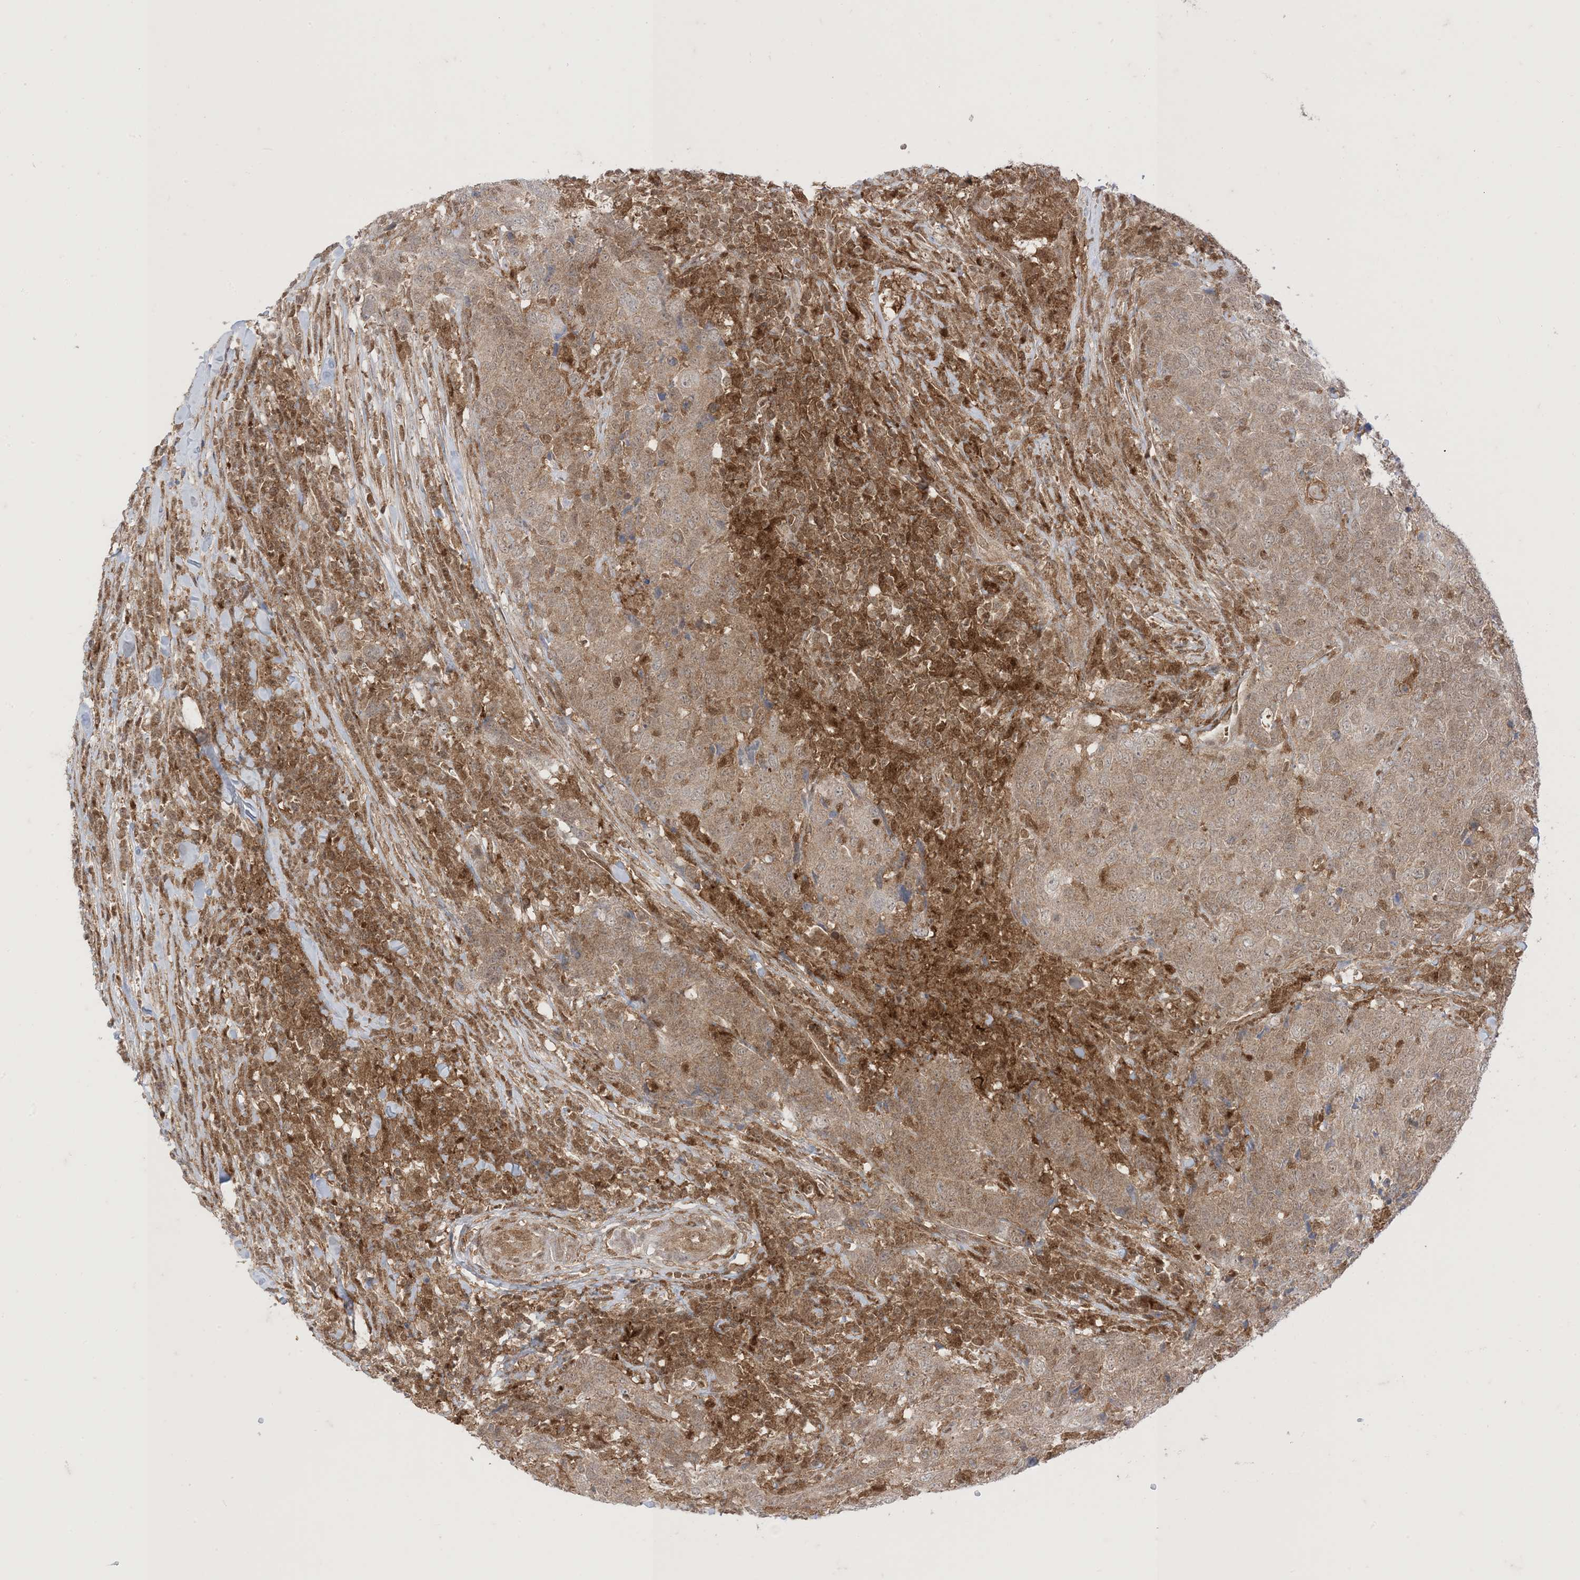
{"staining": {"intensity": "weak", "quantity": "25%-75%", "location": "cytoplasmic/membranous"}, "tissue": "head and neck cancer", "cell_type": "Tumor cells", "image_type": "cancer", "snomed": [{"axis": "morphology", "description": "Squamous cell carcinoma, NOS"}, {"axis": "topography", "description": "Head-Neck"}], "caption": "Brown immunohistochemical staining in human head and neck squamous cell carcinoma exhibits weak cytoplasmic/membranous expression in approximately 25%-75% of tumor cells.", "gene": "PTPA", "patient": {"sex": "male", "age": 66}}